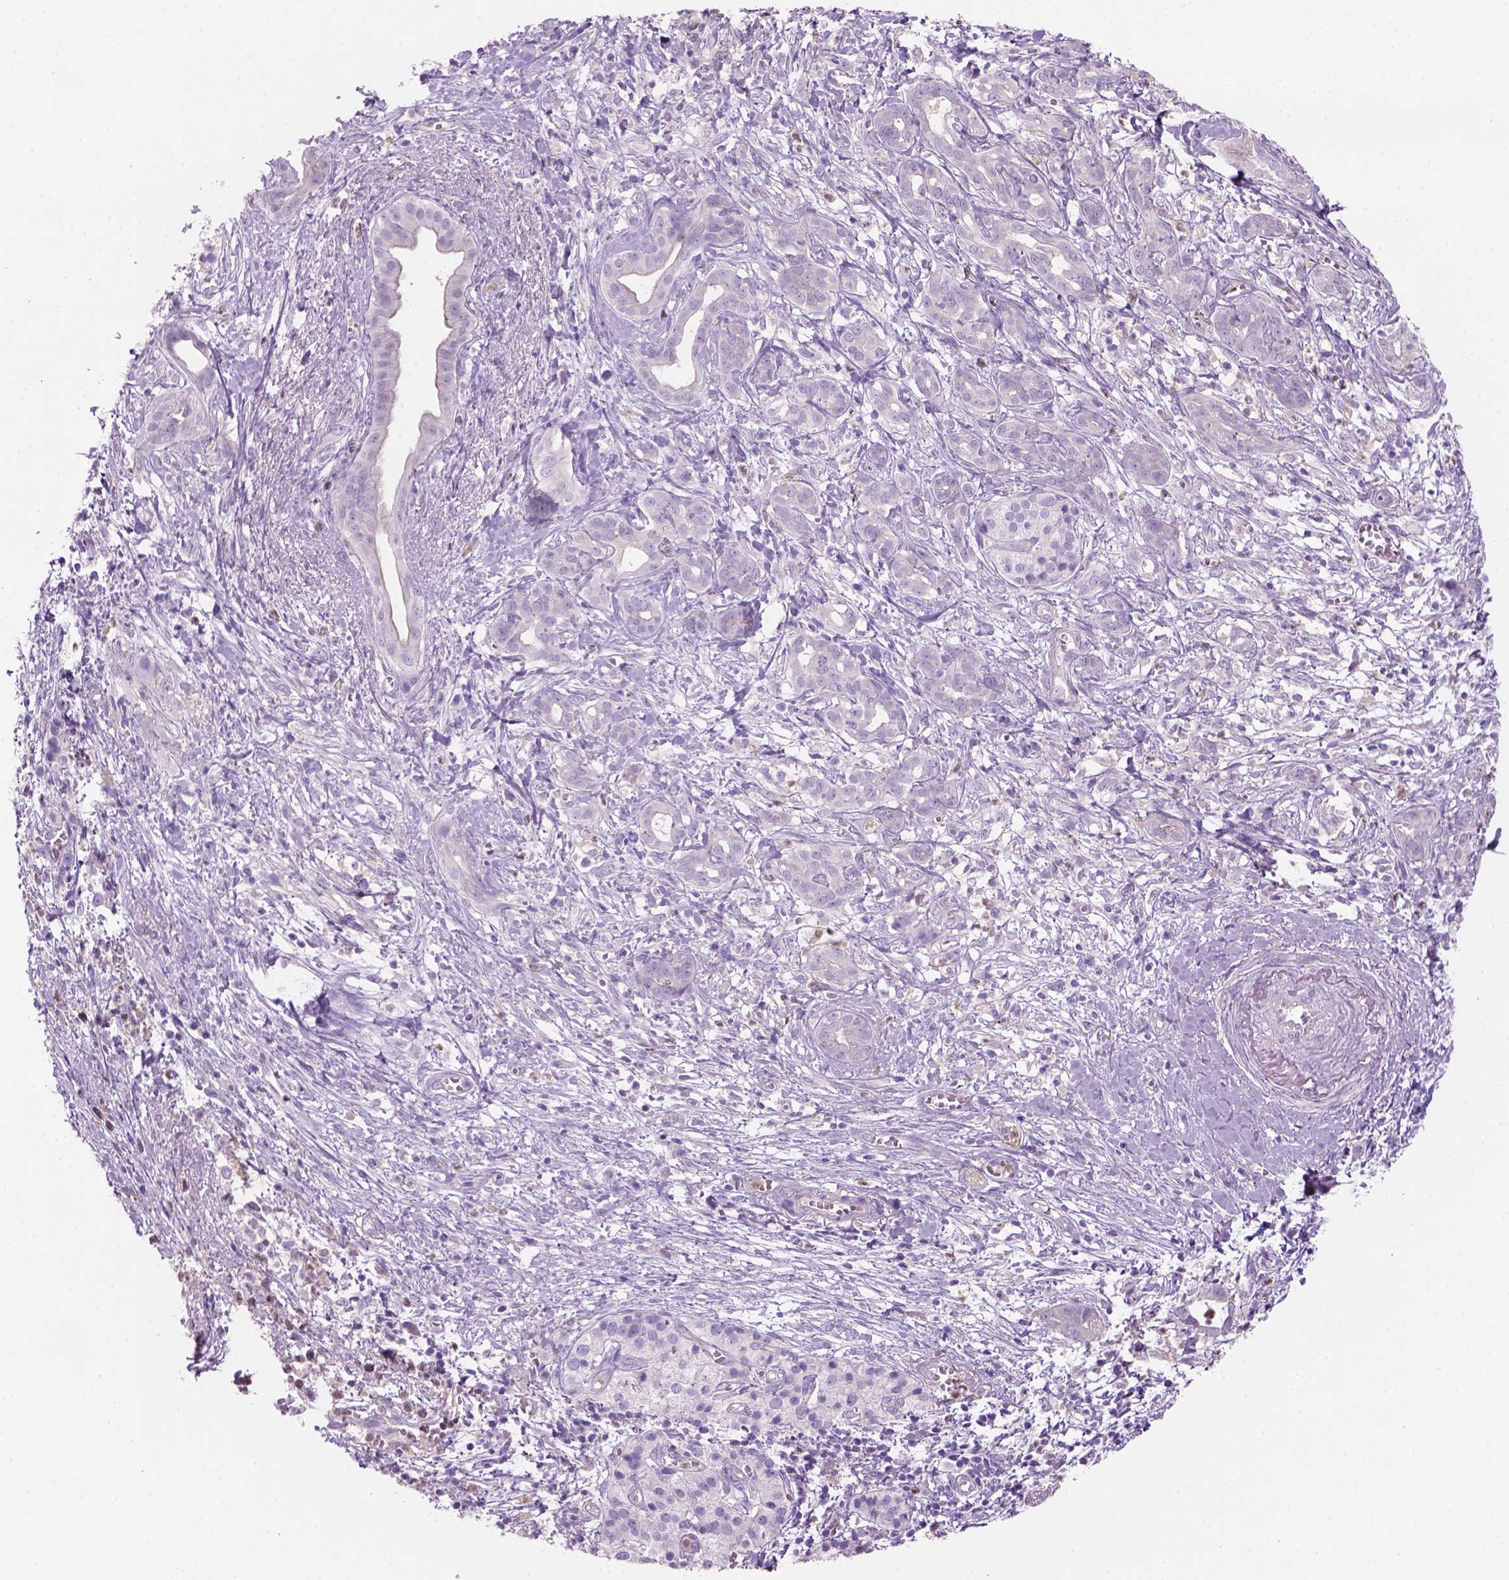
{"staining": {"intensity": "negative", "quantity": "none", "location": "none"}, "tissue": "pancreatic cancer", "cell_type": "Tumor cells", "image_type": "cancer", "snomed": [{"axis": "morphology", "description": "Adenocarcinoma, NOS"}, {"axis": "topography", "description": "Pancreas"}], "caption": "Immunohistochemistry image of neoplastic tissue: human pancreatic adenocarcinoma stained with DAB (3,3'-diaminobenzidine) exhibits no significant protein expression in tumor cells. (DAB (3,3'-diaminobenzidine) IHC with hematoxylin counter stain).", "gene": "CD84", "patient": {"sex": "male", "age": 61}}